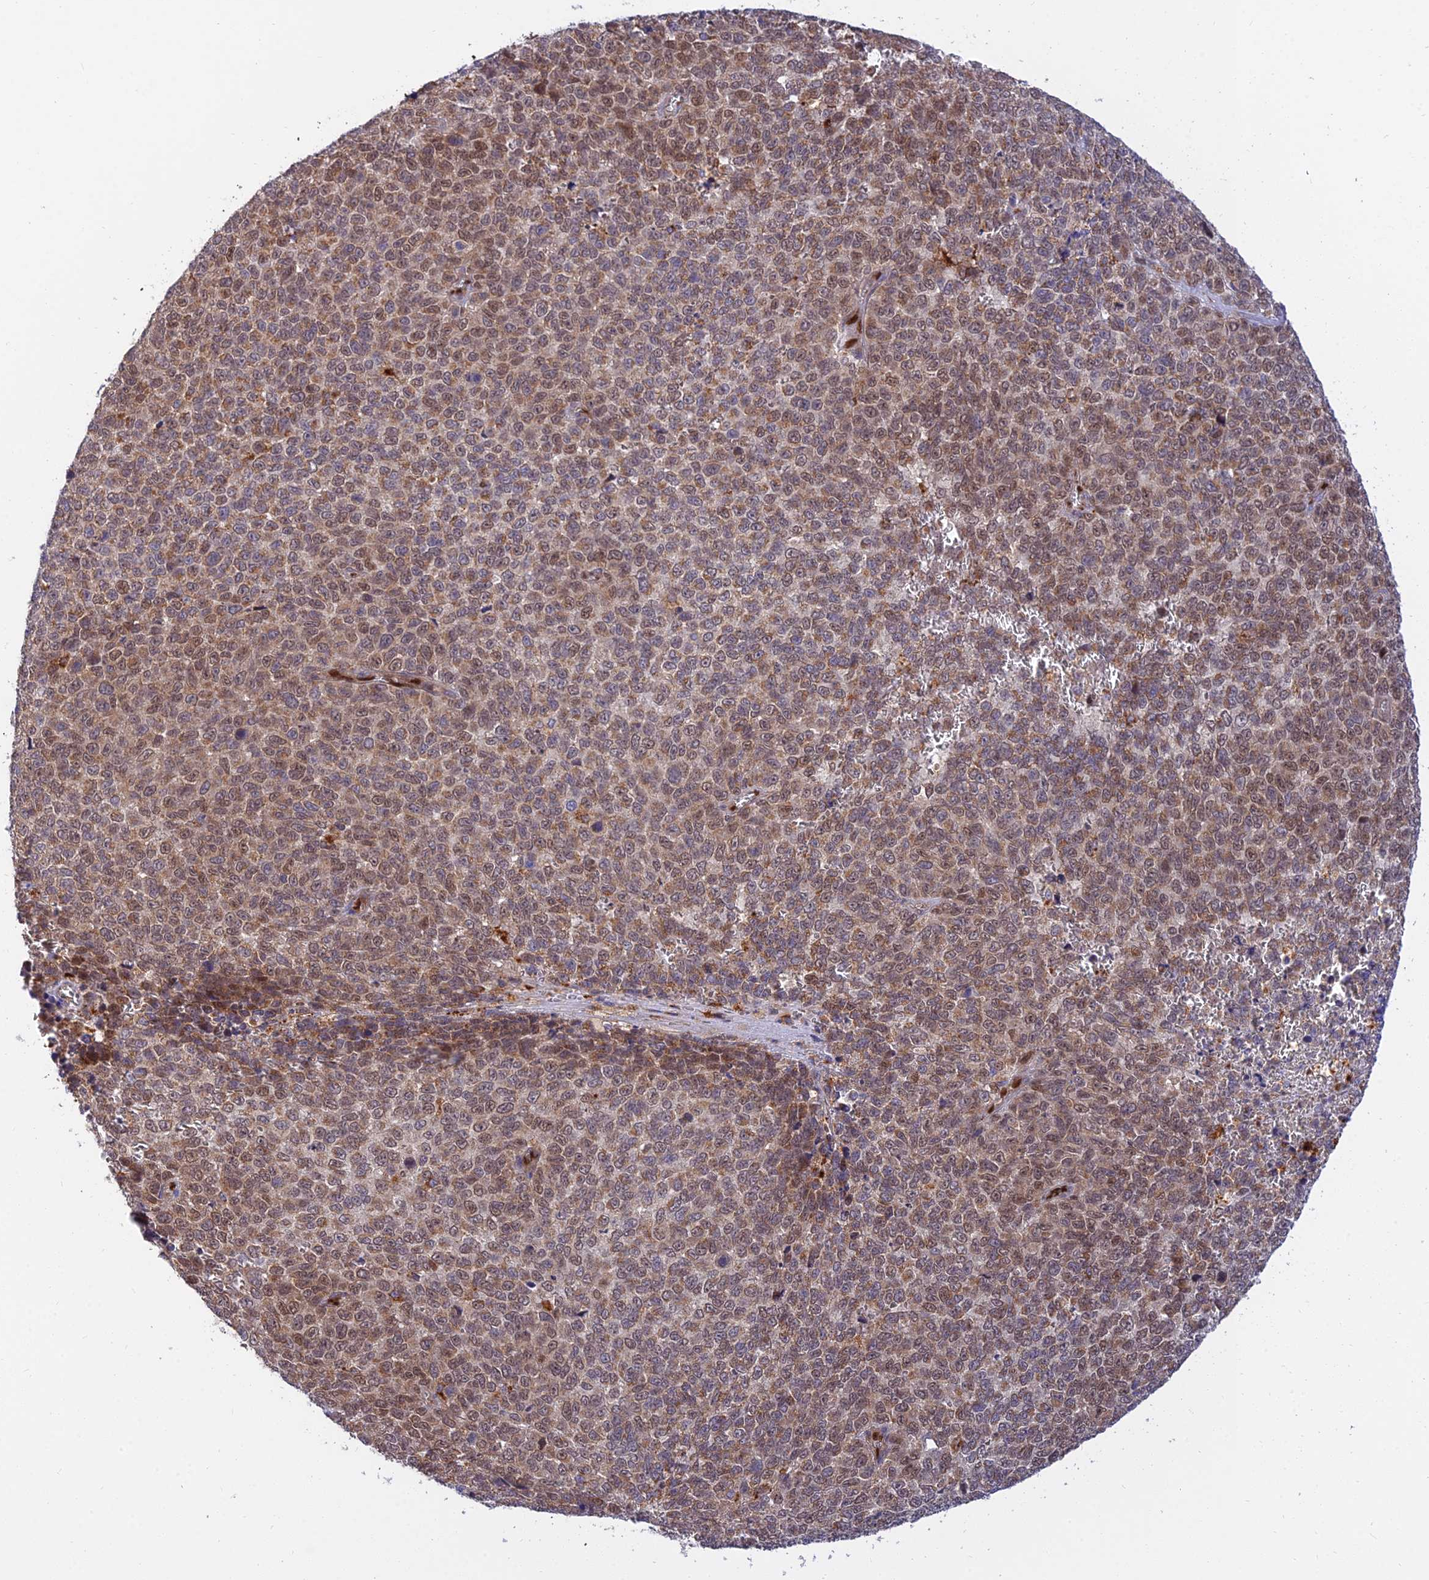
{"staining": {"intensity": "weak", "quantity": ">75%", "location": "cytoplasmic/membranous,nuclear"}, "tissue": "melanoma", "cell_type": "Tumor cells", "image_type": "cancer", "snomed": [{"axis": "morphology", "description": "Malignant melanoma, NOS"}, {"axis": "topography", "description": "Nose, NOS"}], "caption": "Immunohistochemistry staining of melanoma, which reveals low levels of weak cytoplasmic/membranous and nuclear staining in approximately >75% of tumor cells indicating weak cytoplasmic/membranous and nuclear protein expression. The staining was performed using DAB (3,3'-diaminobenzidine) (brown) for protein detection and nuclei were counterstained in hematoxylin (blue).", "gene": "PODNL1", "patient": {"sex": "female", "age": 48}}